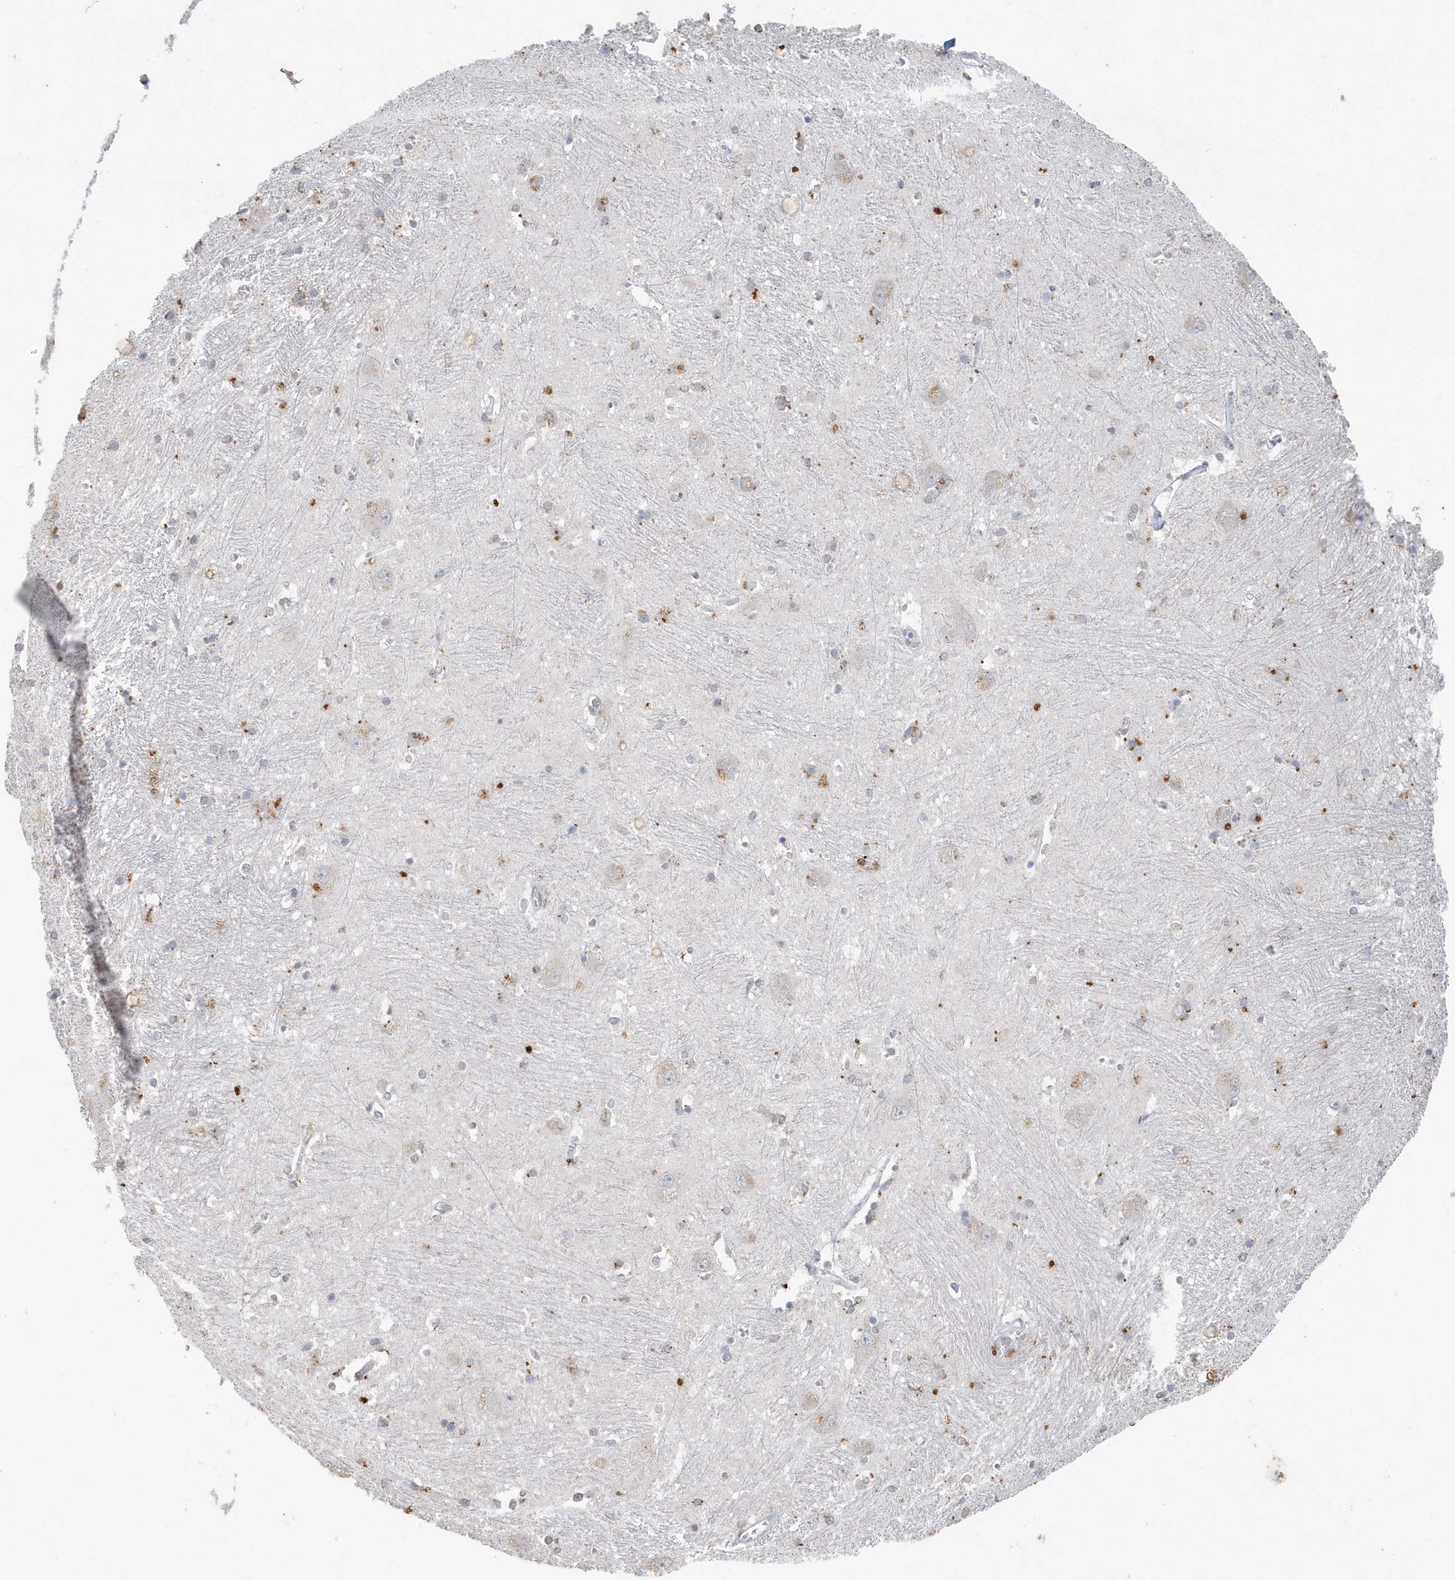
{"staining": {"intensity": "moderate", "quantity": "<25%", "location": "cytoplasmic/membranous"}, "tissue": "caudate", "cell_type": "Glial cells", "image_type": "normal", "snomed": [{"axis": "morphology", "description": "Normal tissue, NOS"}, {"axis": "topography", "description": "Lateral ventricle wall"}], "caption": "Immunohistochemical staining of unremarkable caudate shows <25% levels of moderate cytoplasmic/membranous protein staining in approximately <25% of glial cells. (brown staining indicates protein expression, while blue staining denotes nuclei).", "gene": "PDCD1", "patient": {"sex": "male", "age": 37}}